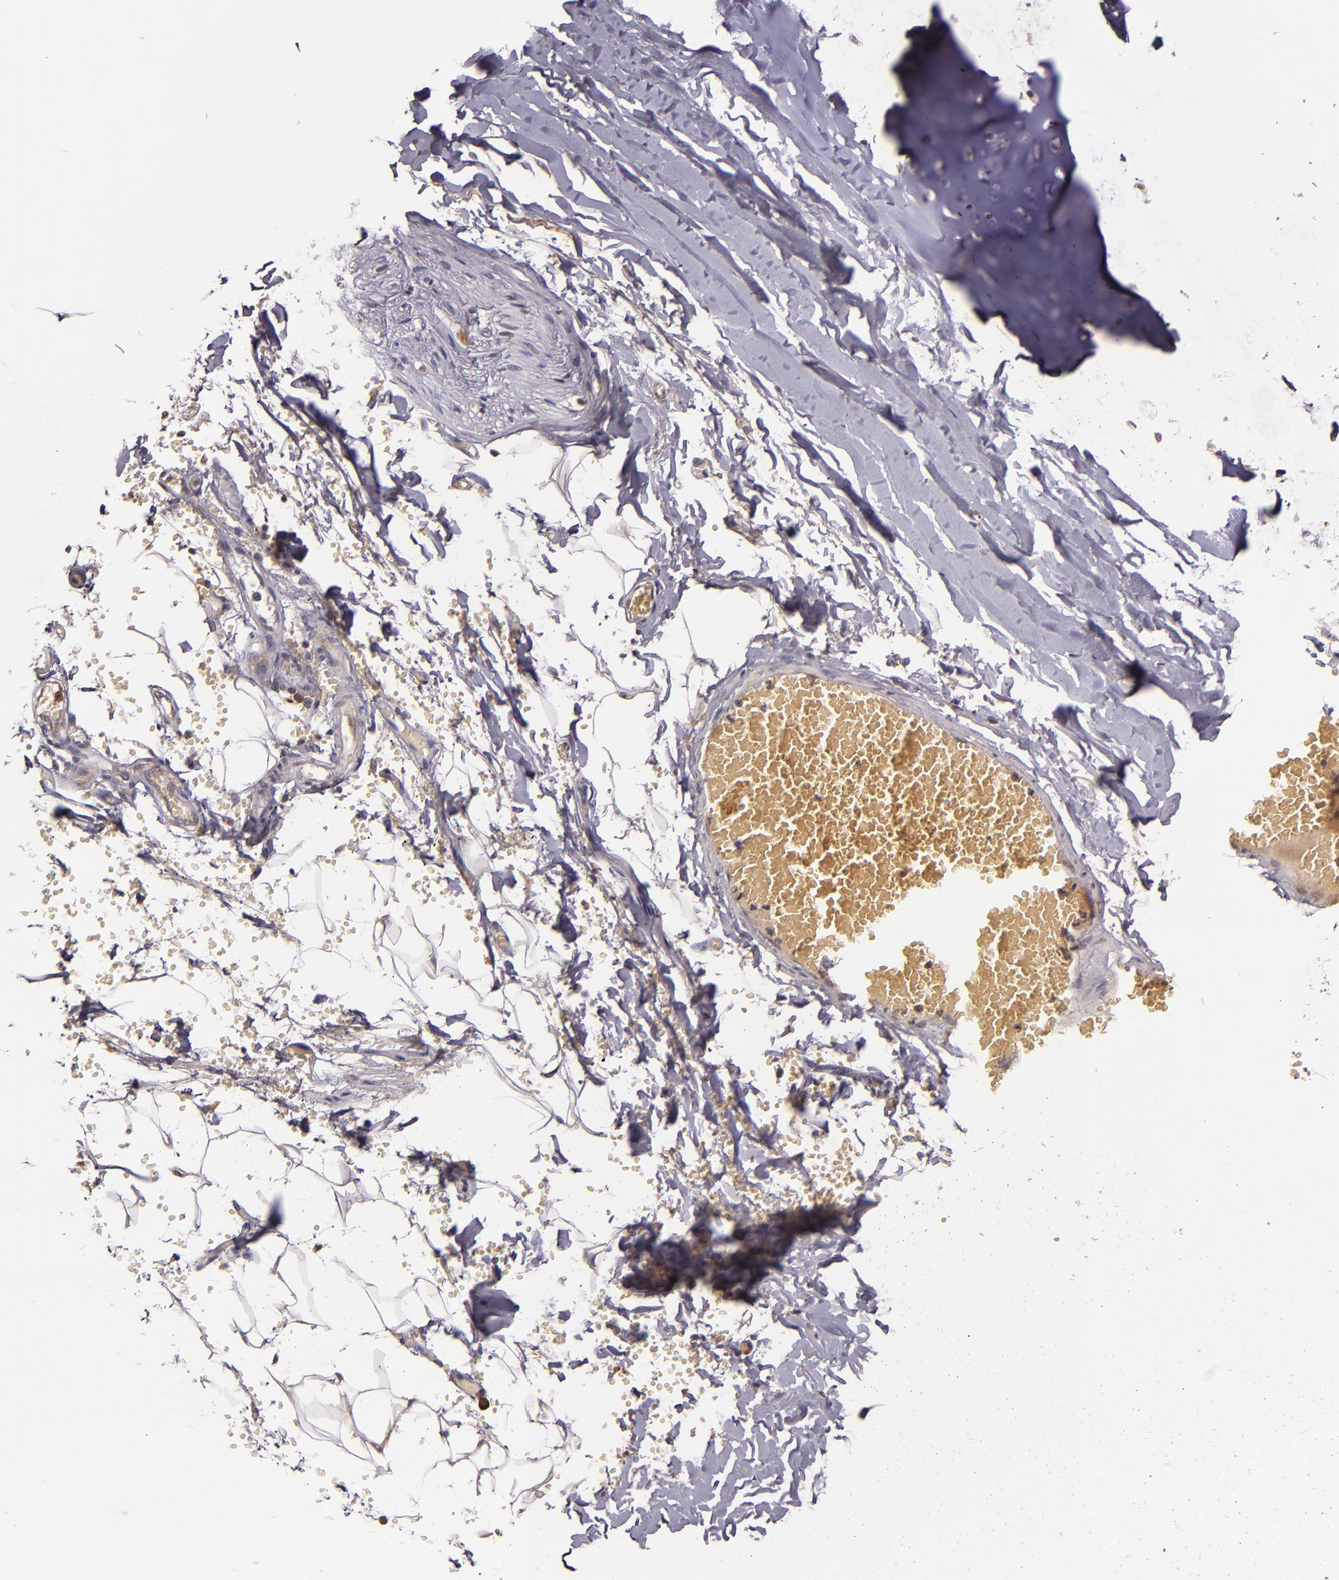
{"staining": {"intensity": "negative", "quantity": "none", "location": "none"}, "tissue": "adipose tissue", "cell_type": "Adipocytes", "image_type": "normal", "snomed": [{"axis": "morphology", "description": "Normal tissue, NOS"}, {"axis": "topography", "description": "Bronchus"}, {"axis": "topography", "description": "Lung"}], "caption": "Immunohistochemical staining of unremarkable human adipose tissue exhibits no significant expression in adipocytes. (Brightfield microscopy of DAB immunohistochemistry at high magnification).", "gene": "ABL1", "patient": {"sex": "female", "age": 56}}